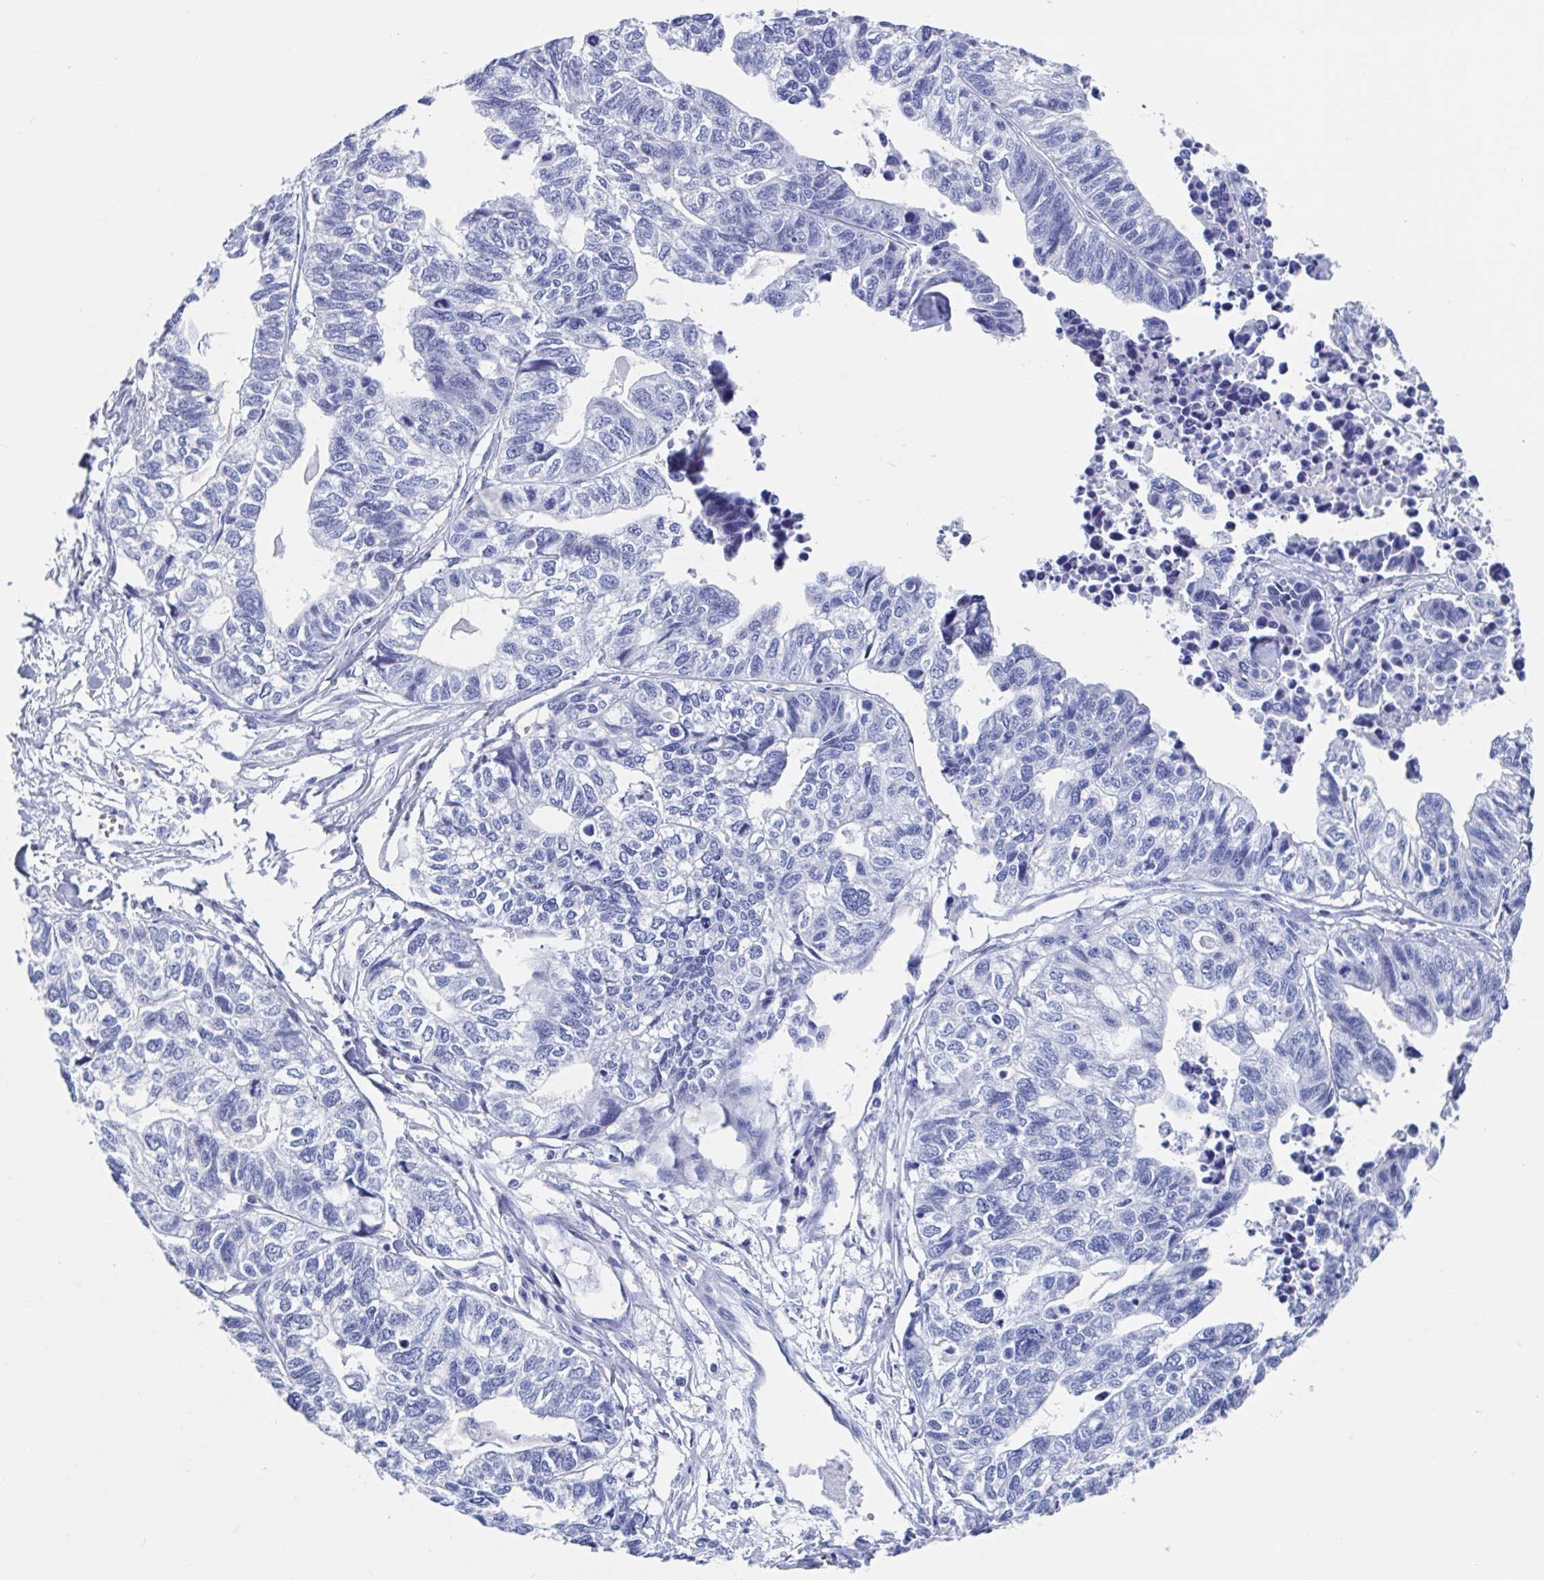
{"staining": {"intensity": "negative", "quantity": "none", "location": "none"}, "tissue": "stomach cancer", "cell_type": "Tumor cells", "image_type": "cancer", "snomed": [{"axis": "morphology", "description": "Adenocarcinoma, NOS"}, {"axis": "topography", "description": "Stomach, upper"}], "caption": "High power microscopy photomicrograph of an IHC micrograph of adenocarcinoma (stomach), revealing no significant positivity in tumor cells.", "gene": "SHCBP1L", "patient": {"sex": "female", "age": 67}}